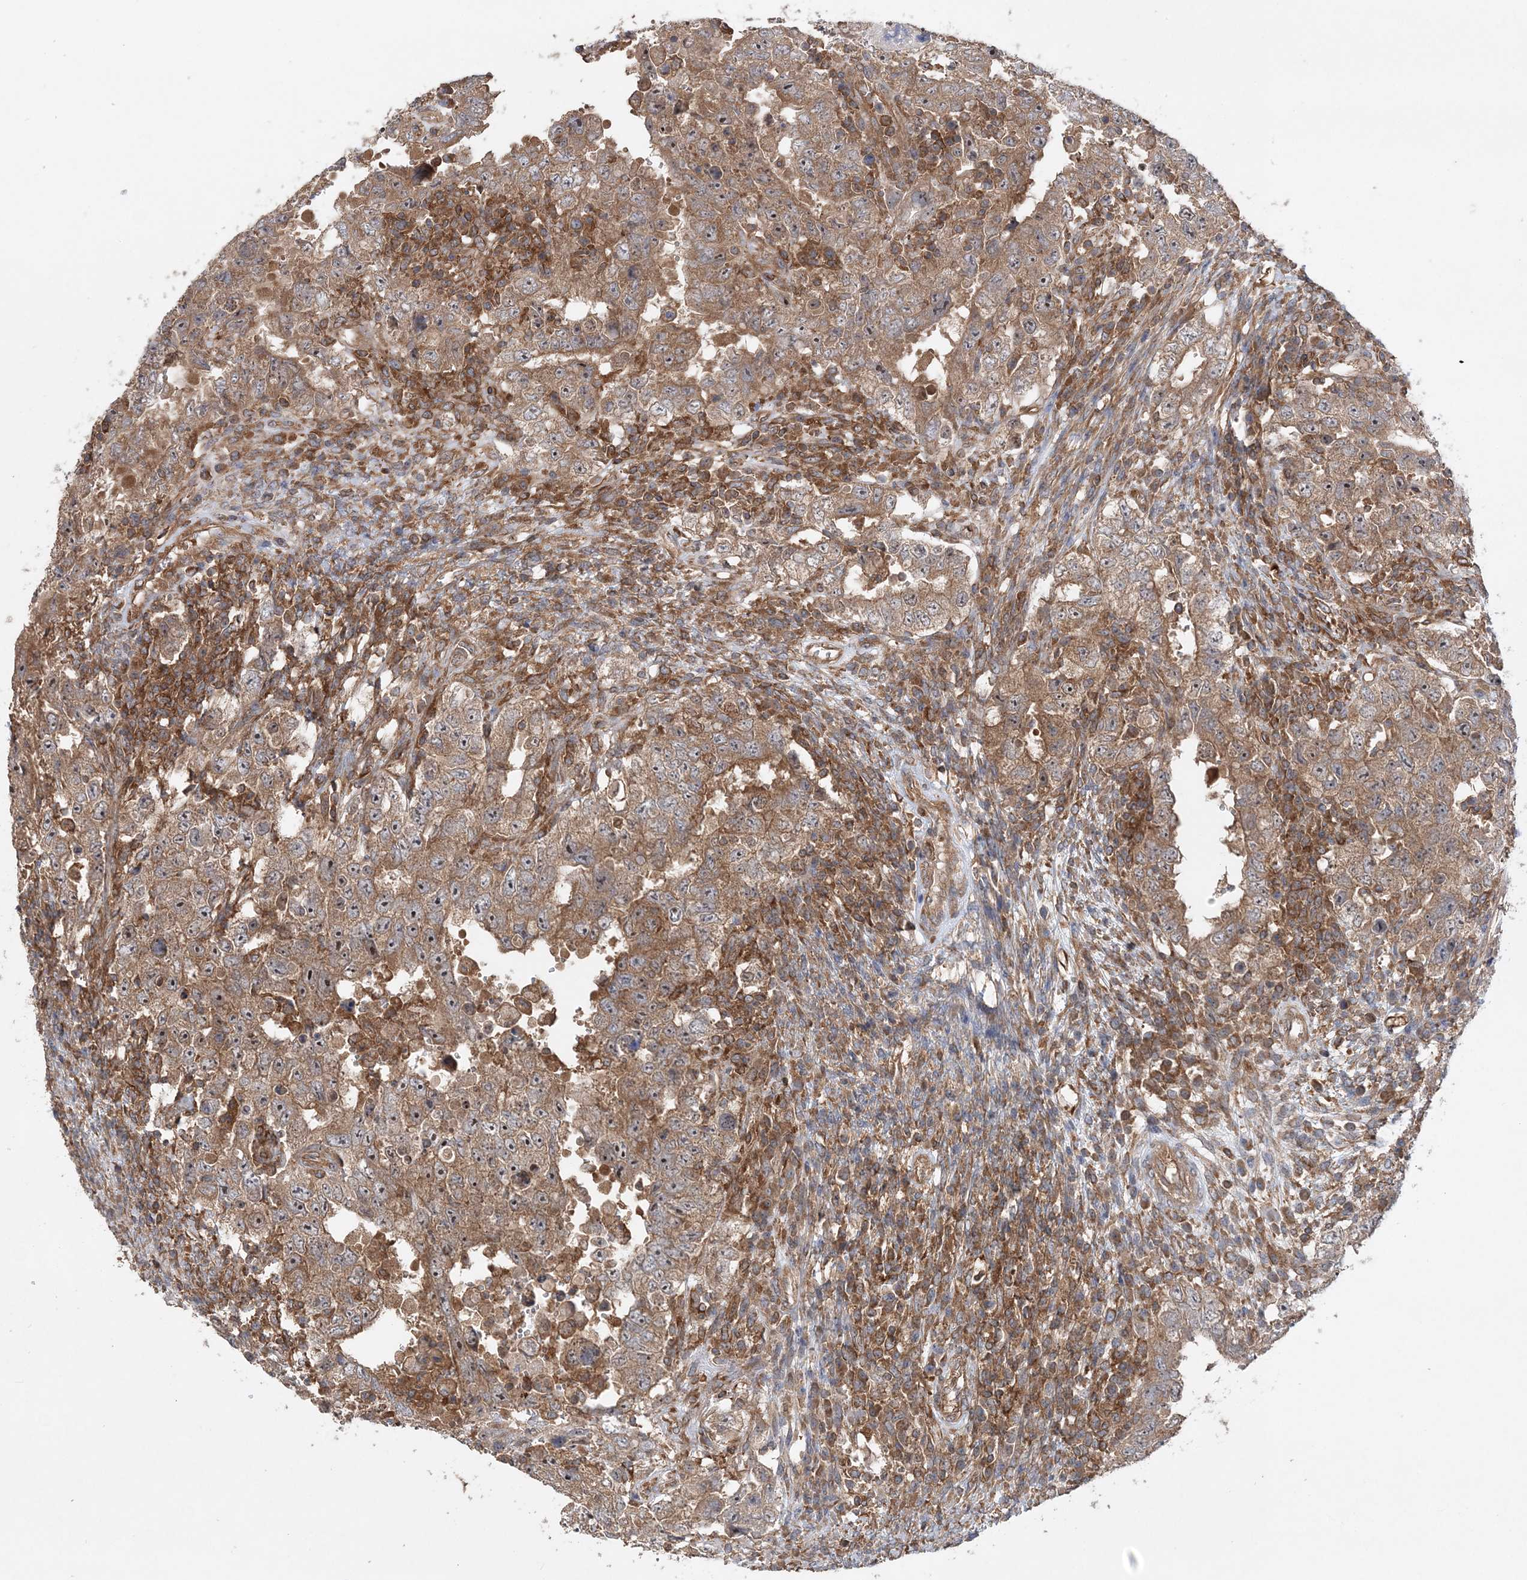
{"staining": {"intensity": "moderate", "quantity": ">75%", "location": "cytoplasmic/membranous"}, "tissue": "testis cancer", "cell_type": "Tumor cells", "image_type": "cancer", "snomed": [{"axis": "morphology", "description": "Carcinoma, Embryonal, NOS"}, {"axis": "topography", "description": "Testis"}], "caption": "A micrograph of testis cancer stained for a protein exhibits moderate cytoplasmic/membranous brown staining in tumor cells. (DAB IHC with brightfield microscopy, high magnification).", "gene": "ACAP2", "patient": {"sex": "male", "age": 26}}